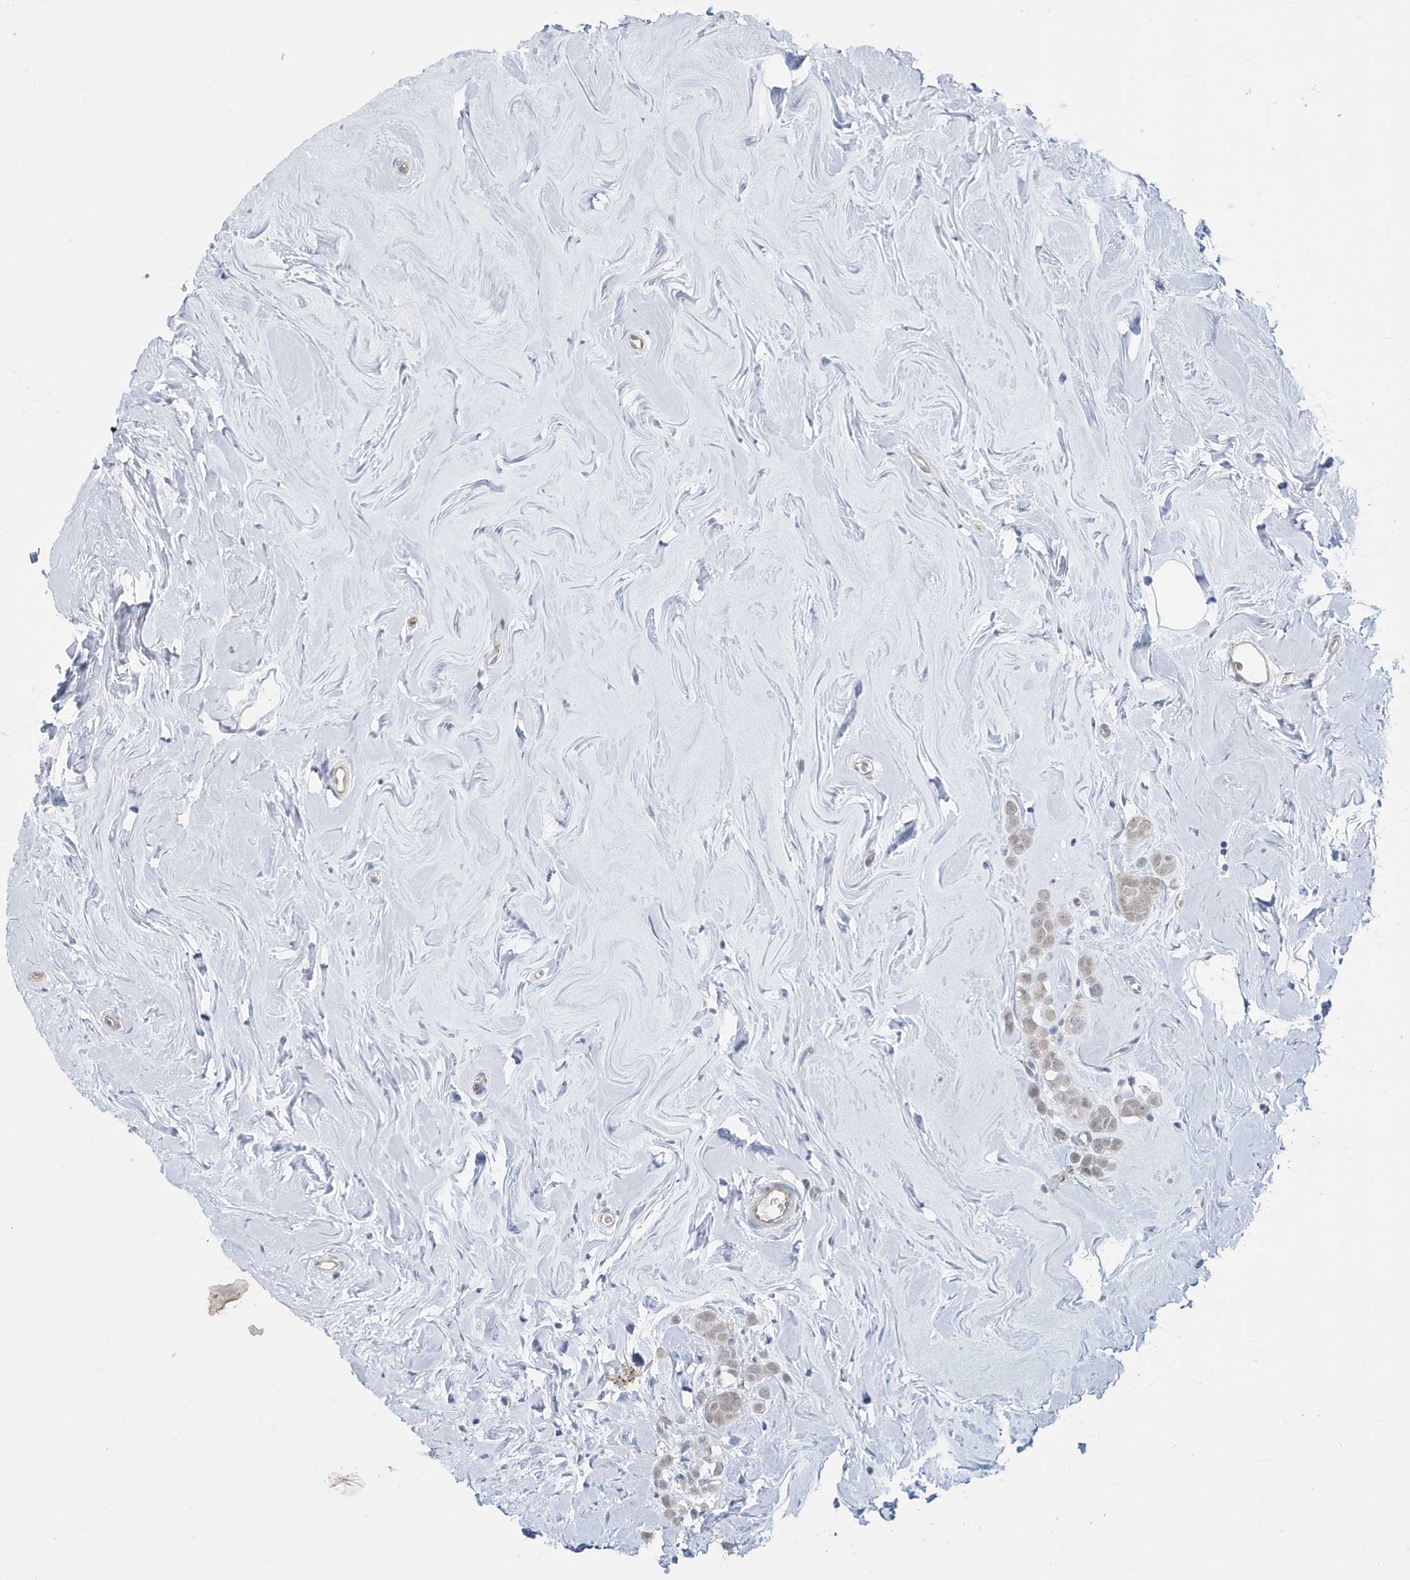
{"staining": {"intensity": "weak", "quantity": ">75%", "location": "nuclear"}, "tissue": "breast cancer", "cell_type": "Tumor cells", "image_type": "cancer", "snomed": [{"axis": "morphology", "description": "Lobular carcinoma"}, {"axis": "topography", "description": "Breast"}], "caption": "Immunohistochemistry (IHC) micrograph of neoplastic tissue: human lobular carcinoma (breast) stained using IHC exhibits low levels of weak protein expression localized specifically in the nuclear of tumor cells, appearing as a nuclear brown color.", "gene": "ZNF654", "patient": {"sex": "female", "age": 47}}